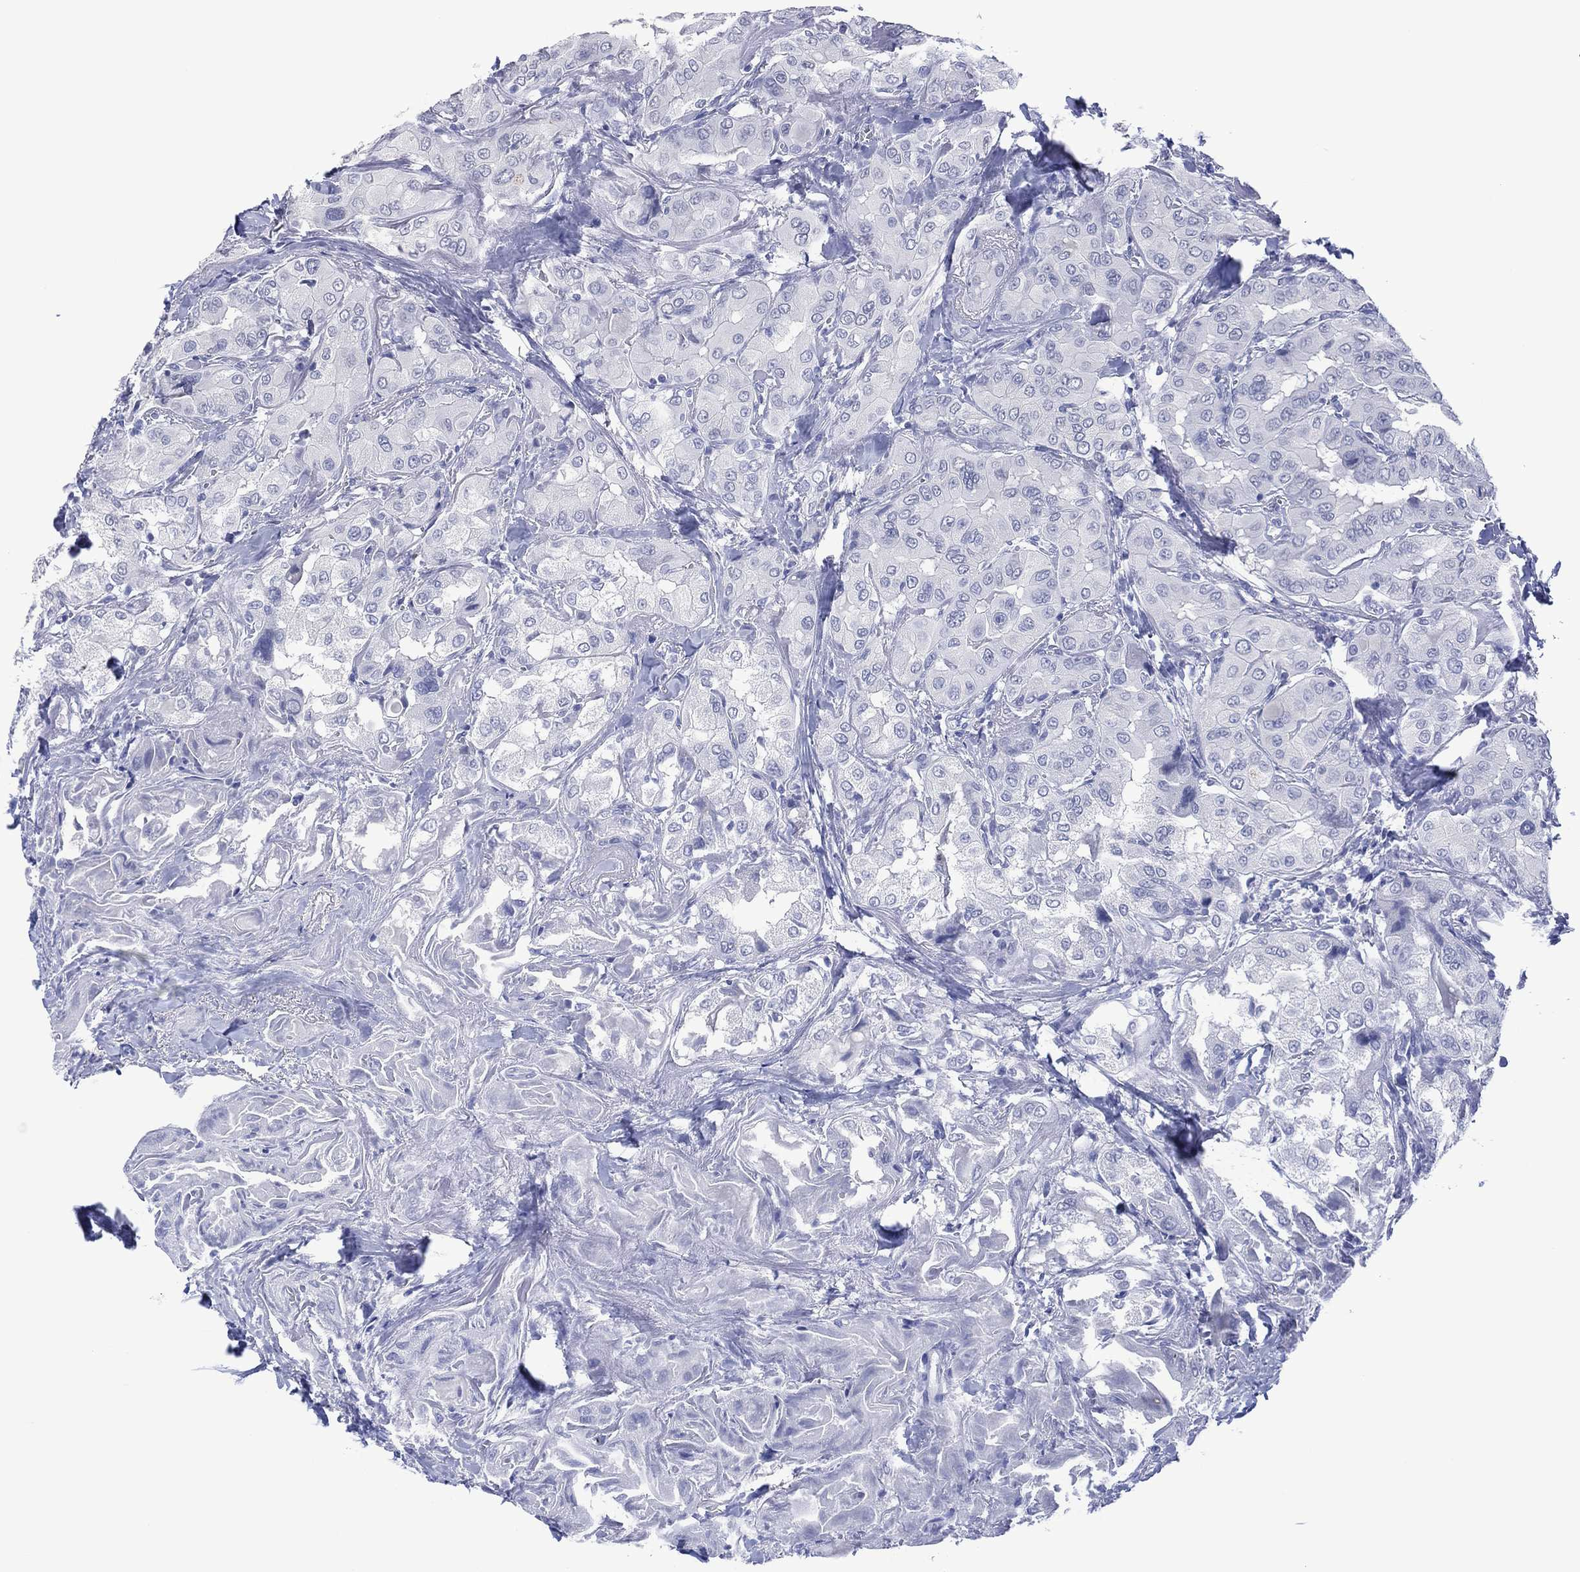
{"staining": {"intensity": "negative", "quantity": "none", "location": "none"}, "tissue": "thyroid cancer", "cell_type": "Tumor cells", "image_type": "cancer", "snomed": [{"axis": "morphology", "description": "Normal tissue, NOS"}, {"axis": "morphology", "description": "Papillary adenocarcinoma, NOS"}, {"axis": "topography", "description": "Thyroid gland"}], "caption": "DAB immunohistochemical staining of human thyroid papillary adenocarcinoma shows no significant expression in tumor cells.", "gene": "UTF1", "patient": {"sex": "female", "age": 66}}